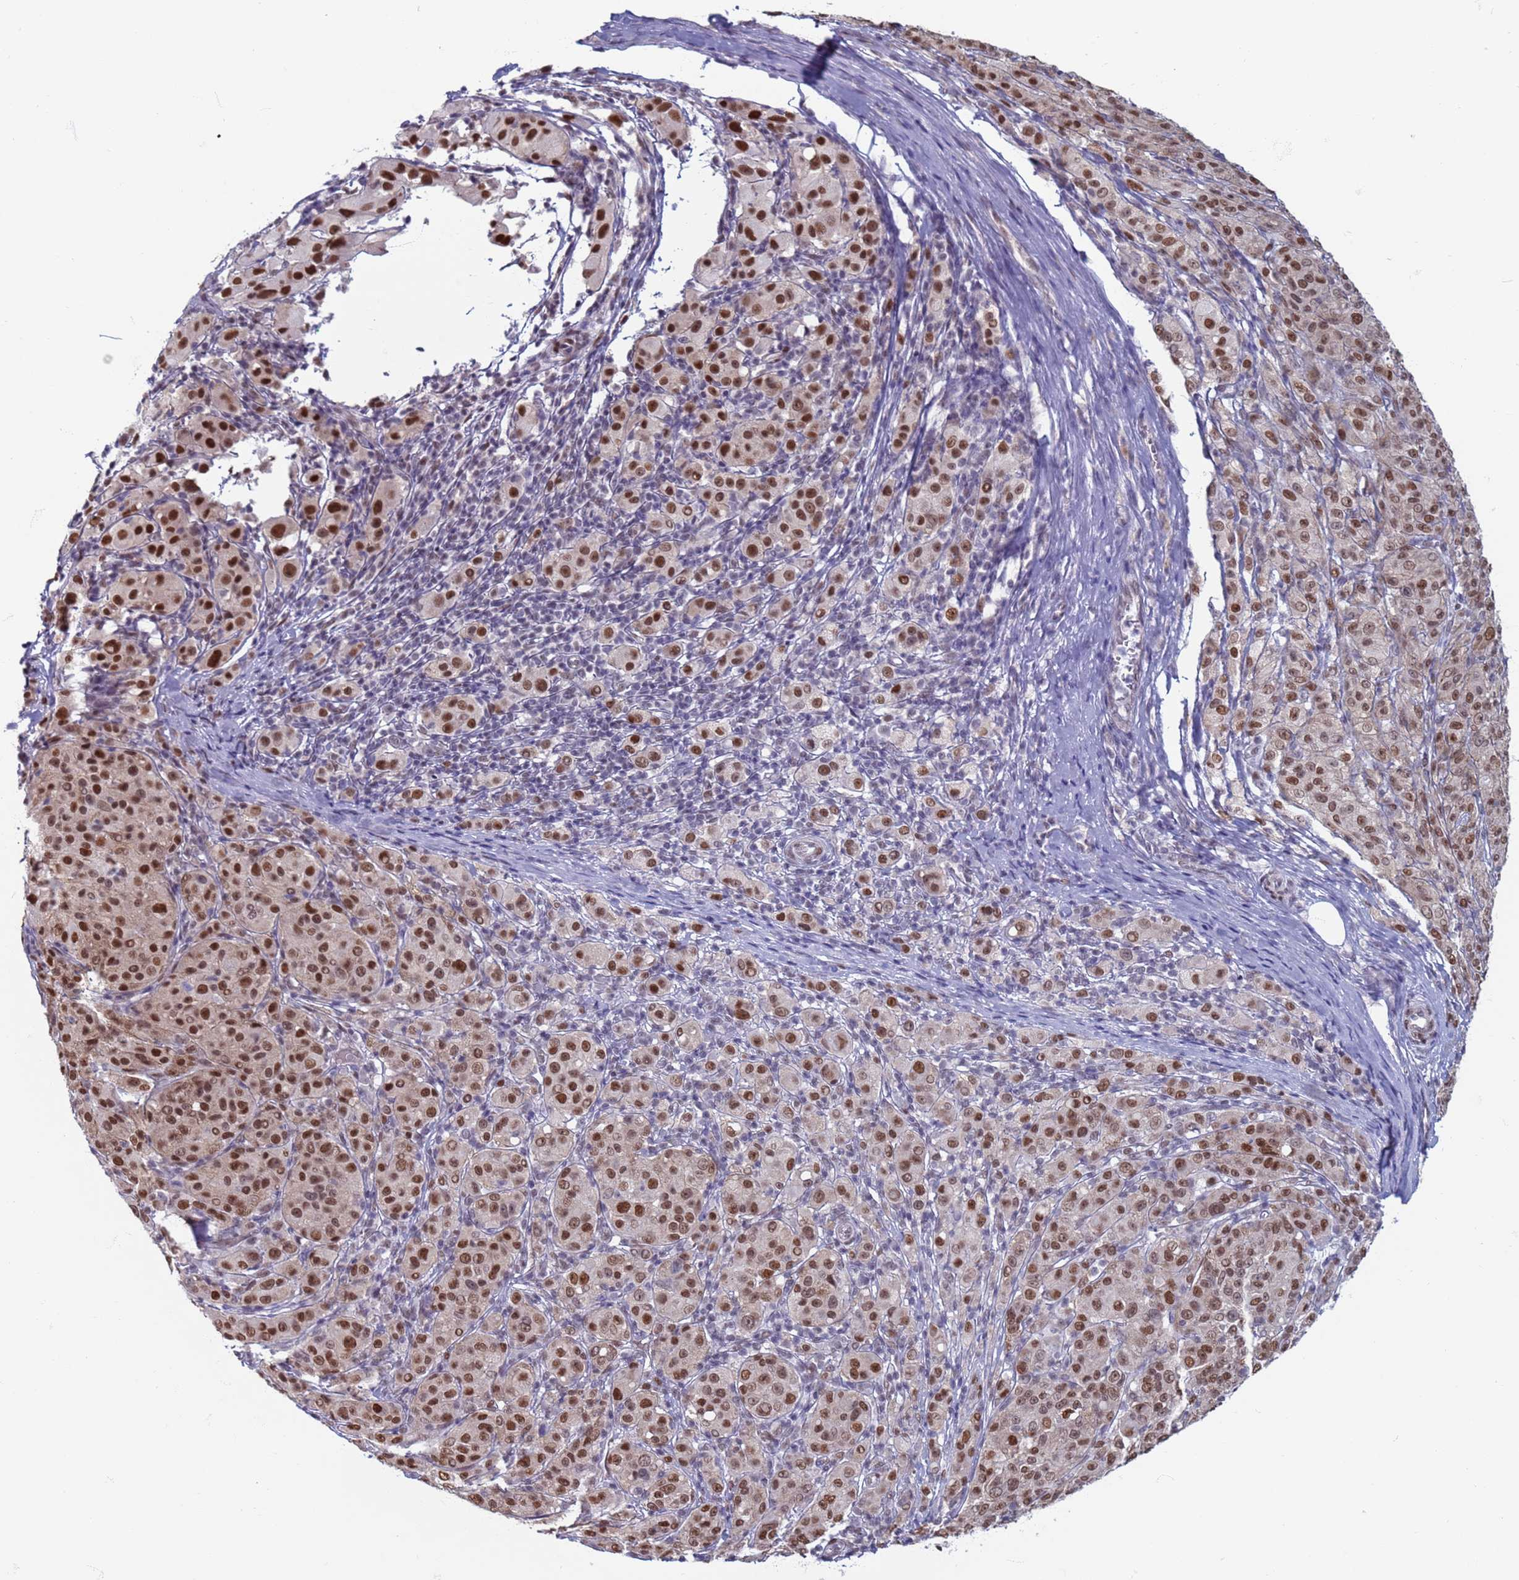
{"staining": {"intensity": "strong", "quantity": ">75%", "location": "nuclear"}, "tissue": "melanoma", "cell_type": "Tumor cells", "image_type": "cancer", "snomed": [{"axis": "morphology", "description": "Malignant melanoma, NOS"}, {"axis": "topography", "description": "Skin"}], "caption": "Melanoma stained for a protein (brown) exhibits strong nuclear positive expression in about >75% of tumor cells.", "gene": "SAE1", "patient": {"sex": "female", "age": 52}}